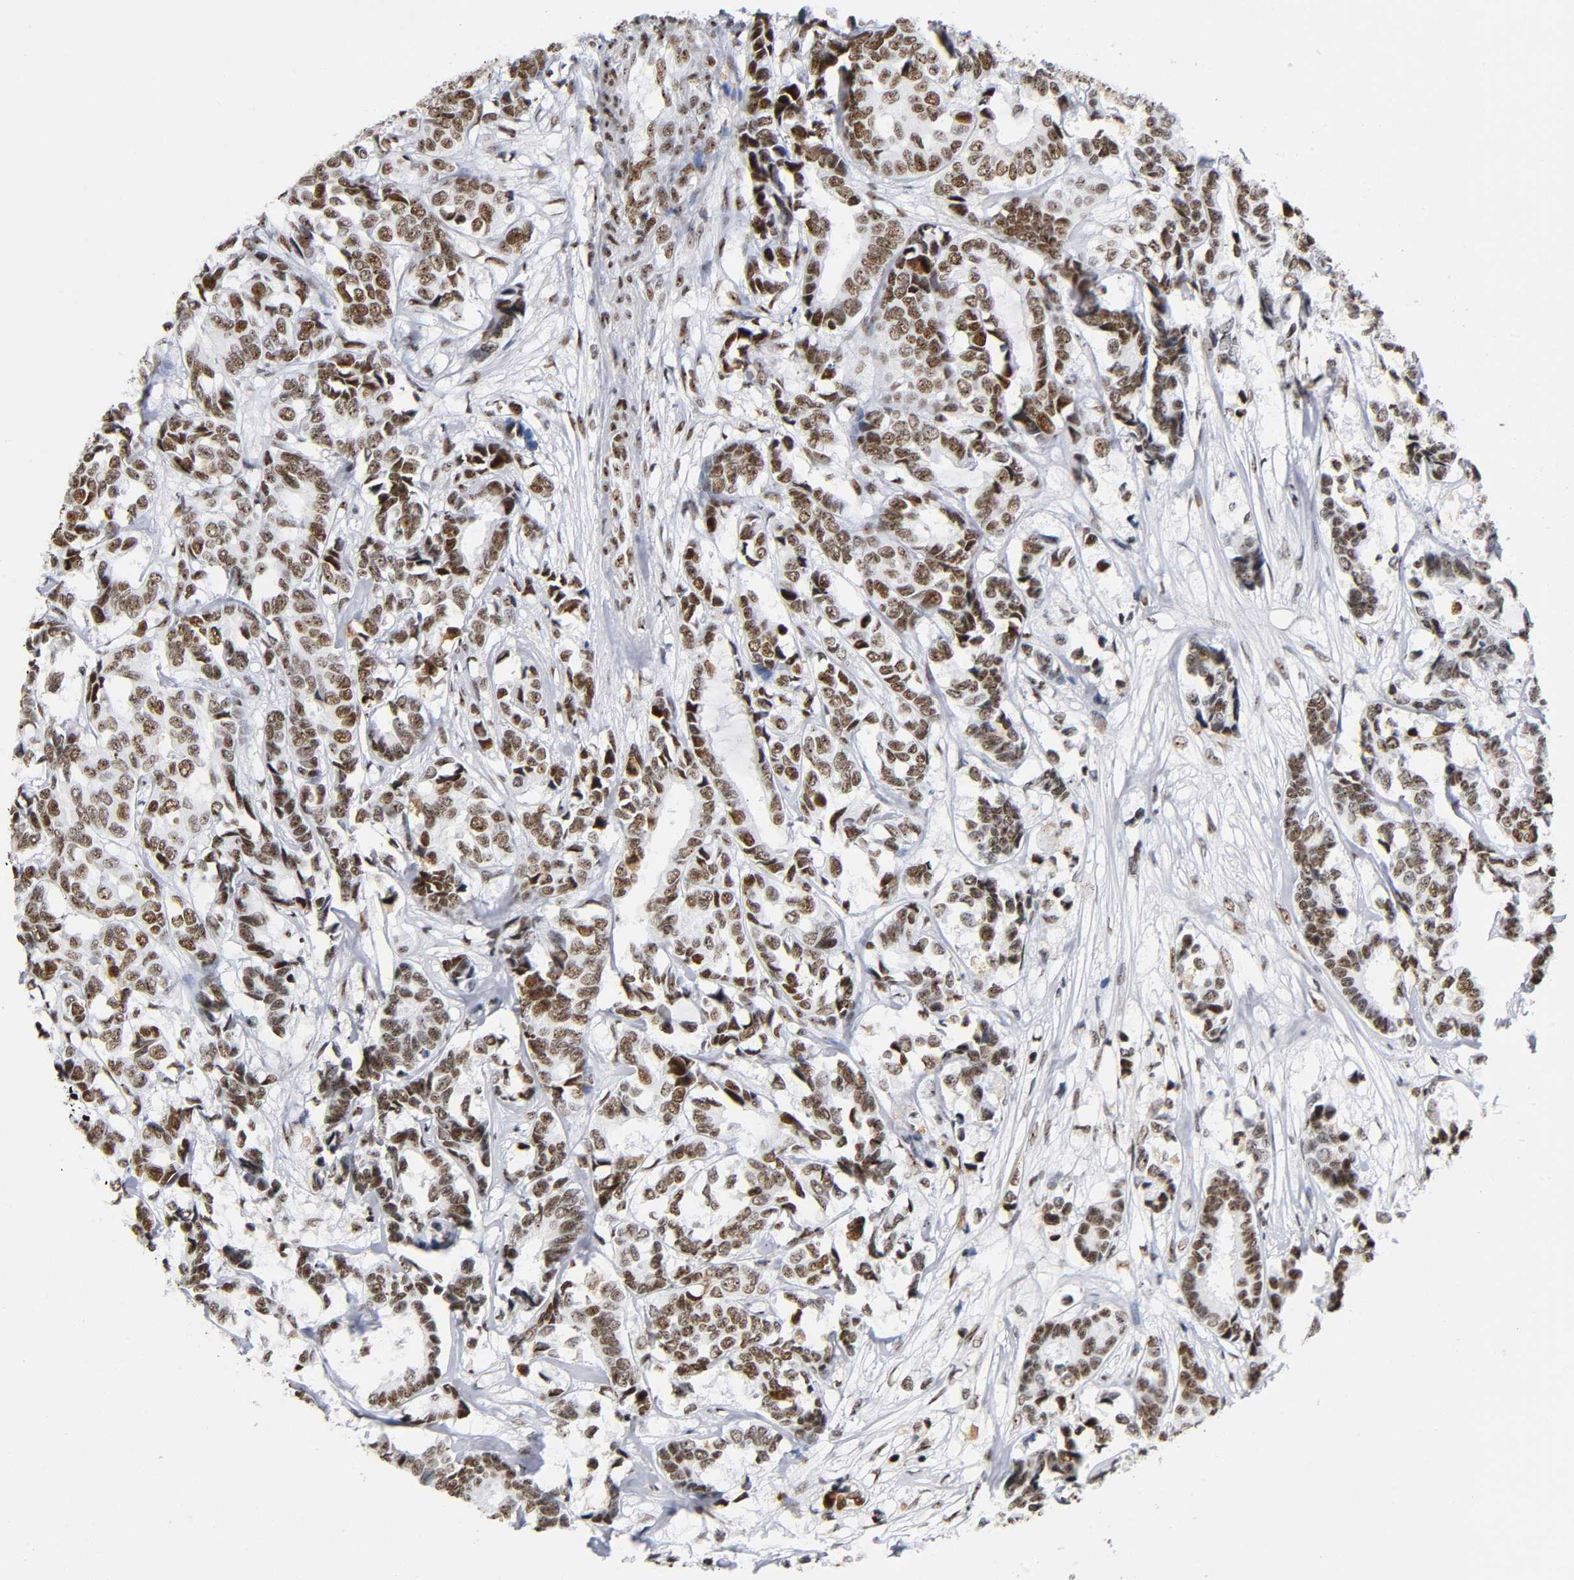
{"staining": {"intensity": "moderate", "quantity": ">75%", "location": "nuclear"}, "tissue": "breast cancer", "cell_type": "Tumor cells", "image_type": "cancer", "snomed": [{"axis": "morphology", "description": "Duct carcinoma"}, {"axis": "topography", "description": "Breast"}], "caption": "DAB (3,3'-diaminobenzidine) immunohistochemical staining of breast intraductal carcinoma exhibits moderate nuclear protein positivity in approximately >75% of tumor cells. Immunohistochemistry stains the protein of interest in brown and the nuclei are stained blue.", "gene": "UBTF", "patient": {"sex": "female", "age": 87}}